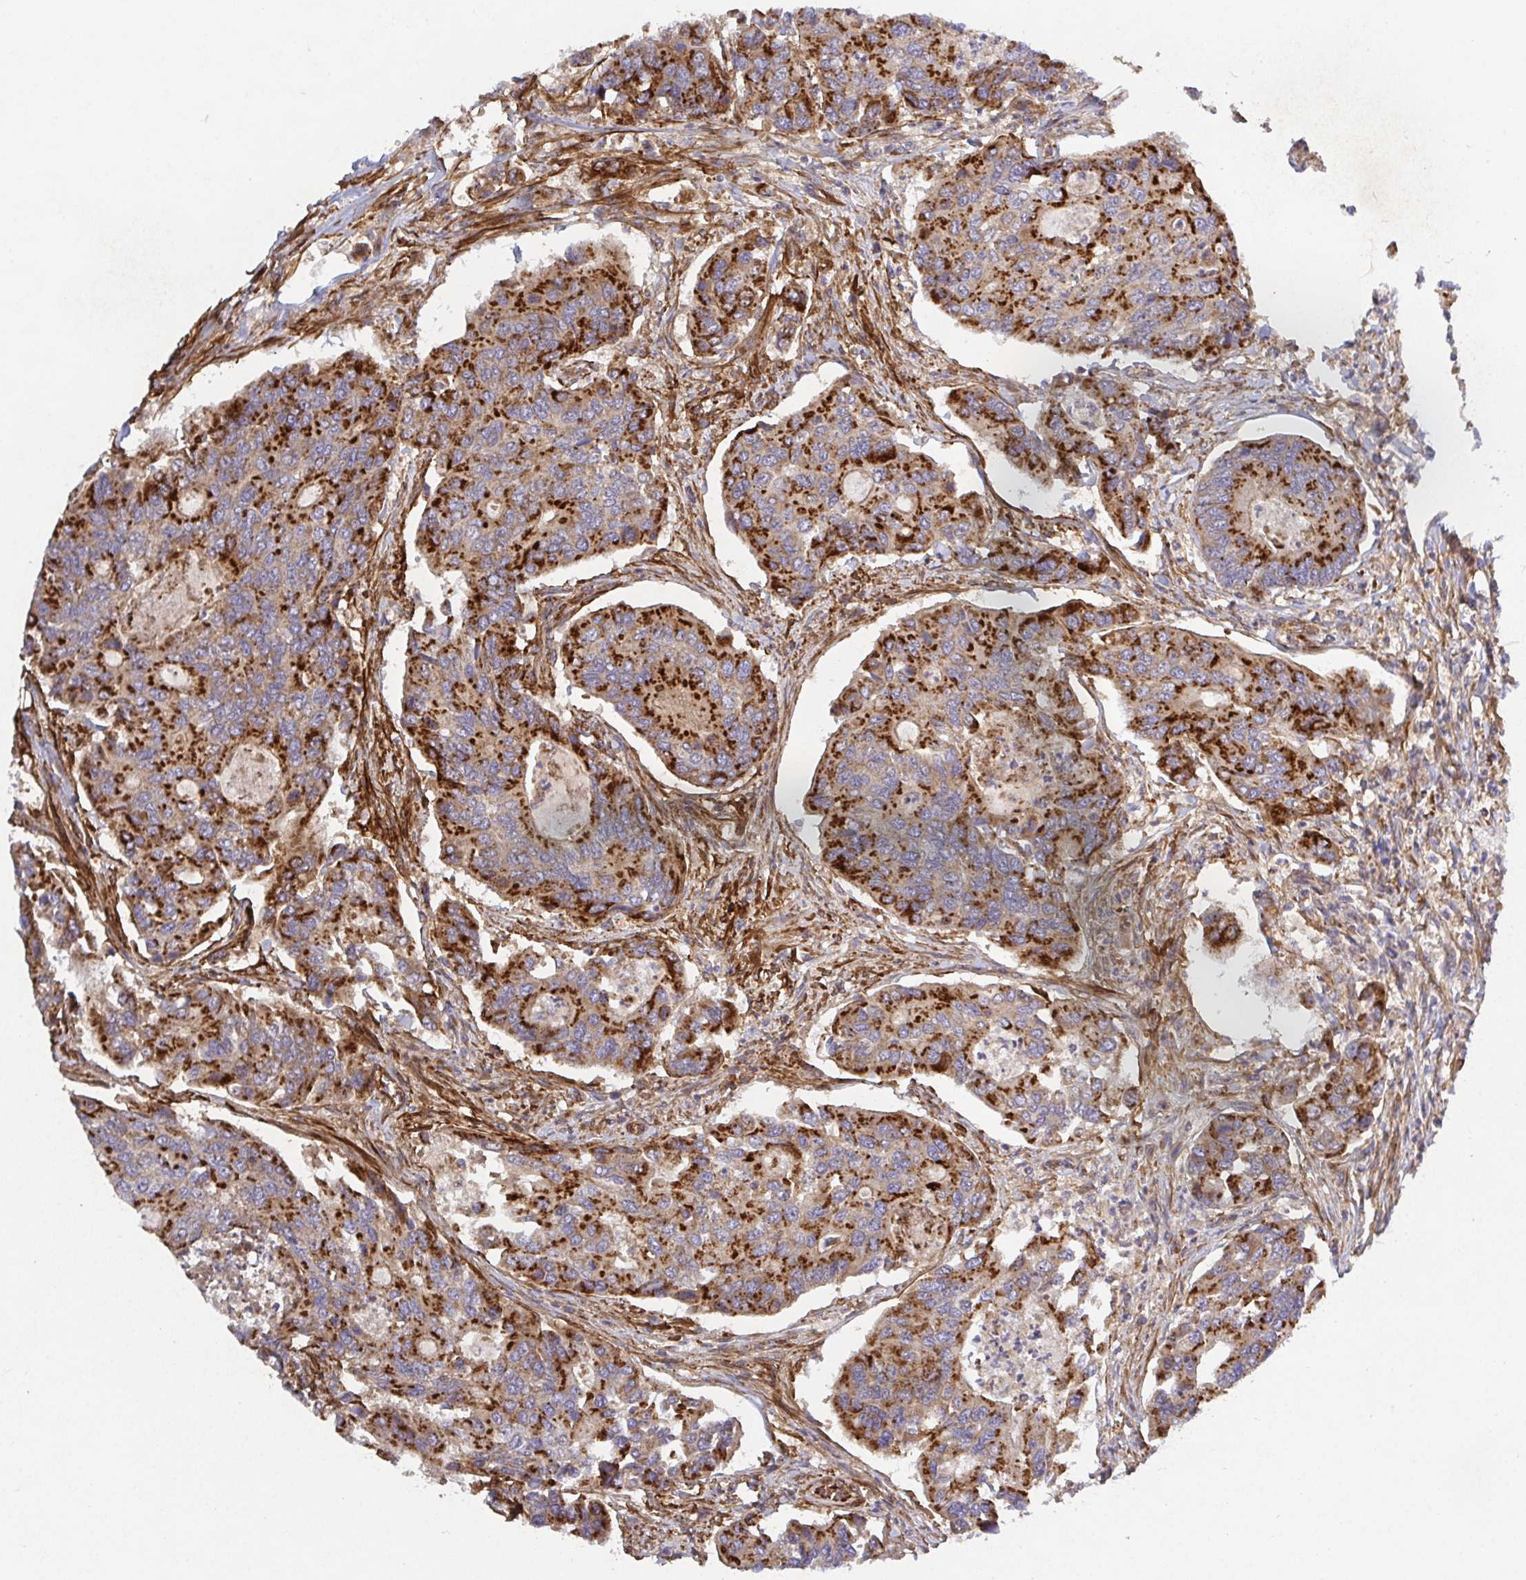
{"staining": {"intensity": "strong", "quantity": ">75%", "location": "cytoplasmic/membranous"}, "tissue": "colorectal cancer", "cell_type": "Tumor cells", "image_type": "cancer", "snomed": [{"axis": "morphology", "description": "Adenocarcinoma, NOS"}, {"axis": "topography", "description": "Colon"}], "caption": "Colorectal cancer was stained to show a protein in brown. There is high levels of strong cytoplasmic/membranous staining in about >75% of tumor cells.", "gene": "TM9SF4", "patient": {"sex": "female", "age": 67}}